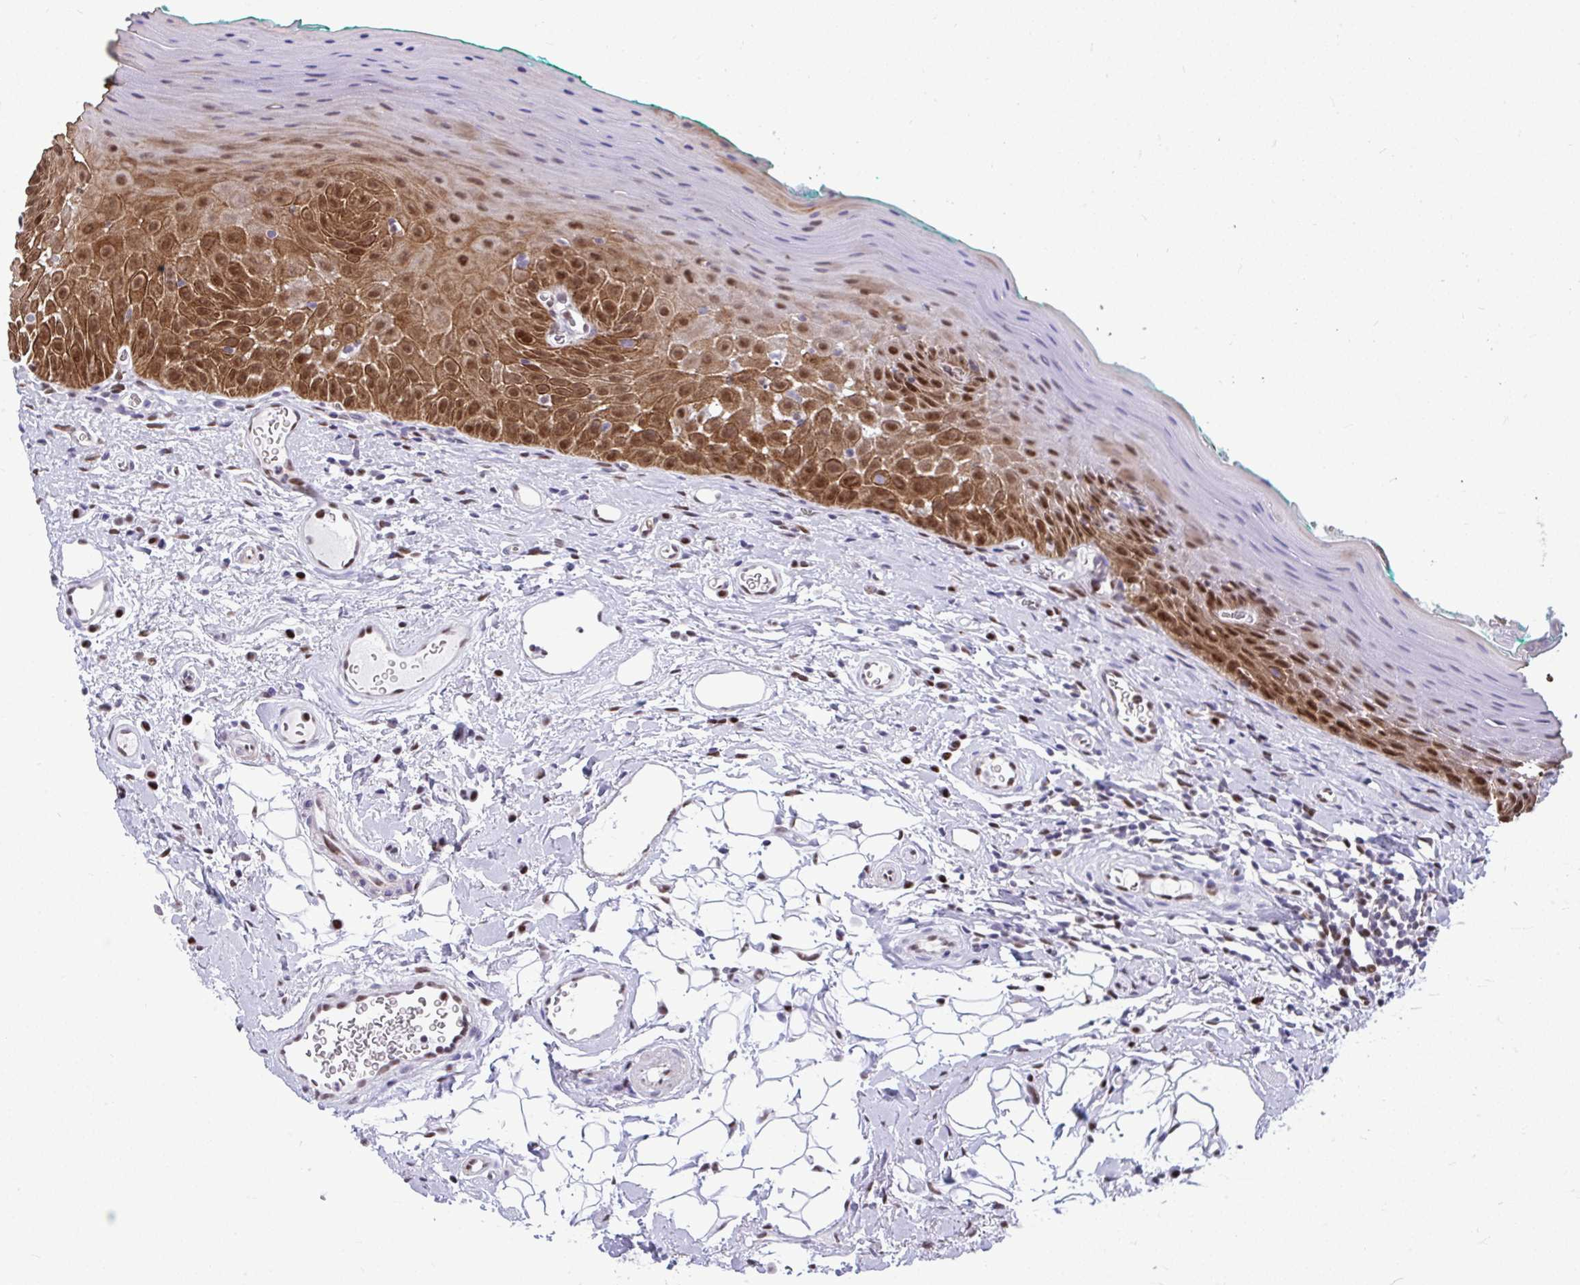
{"staining": {"intensity": "strong", "quantity": "25%-75%", "location": "cytoplasmic/membranous,nuclear"}, "tissue": "oral mucosa", "cell_type": "Squamous epithelial cells", "image_type": "normal", "snomed": [{"axis": "morphology", "description": "Normal tissue, NOS"}, {"axis": "topography", "description": "Oral tissue"}, {"axis": "topography", "description": "Tounge, NOS"}], "caption": "Protein analysis of unremarkable oral mucosa demonstrates strong cytoplasmic/membranous,nuclear positivity in about 25%-75% of squamous epithelial cells.", "gene": "SLC35C2", "patient": {"sex": "male", "age": 83}}